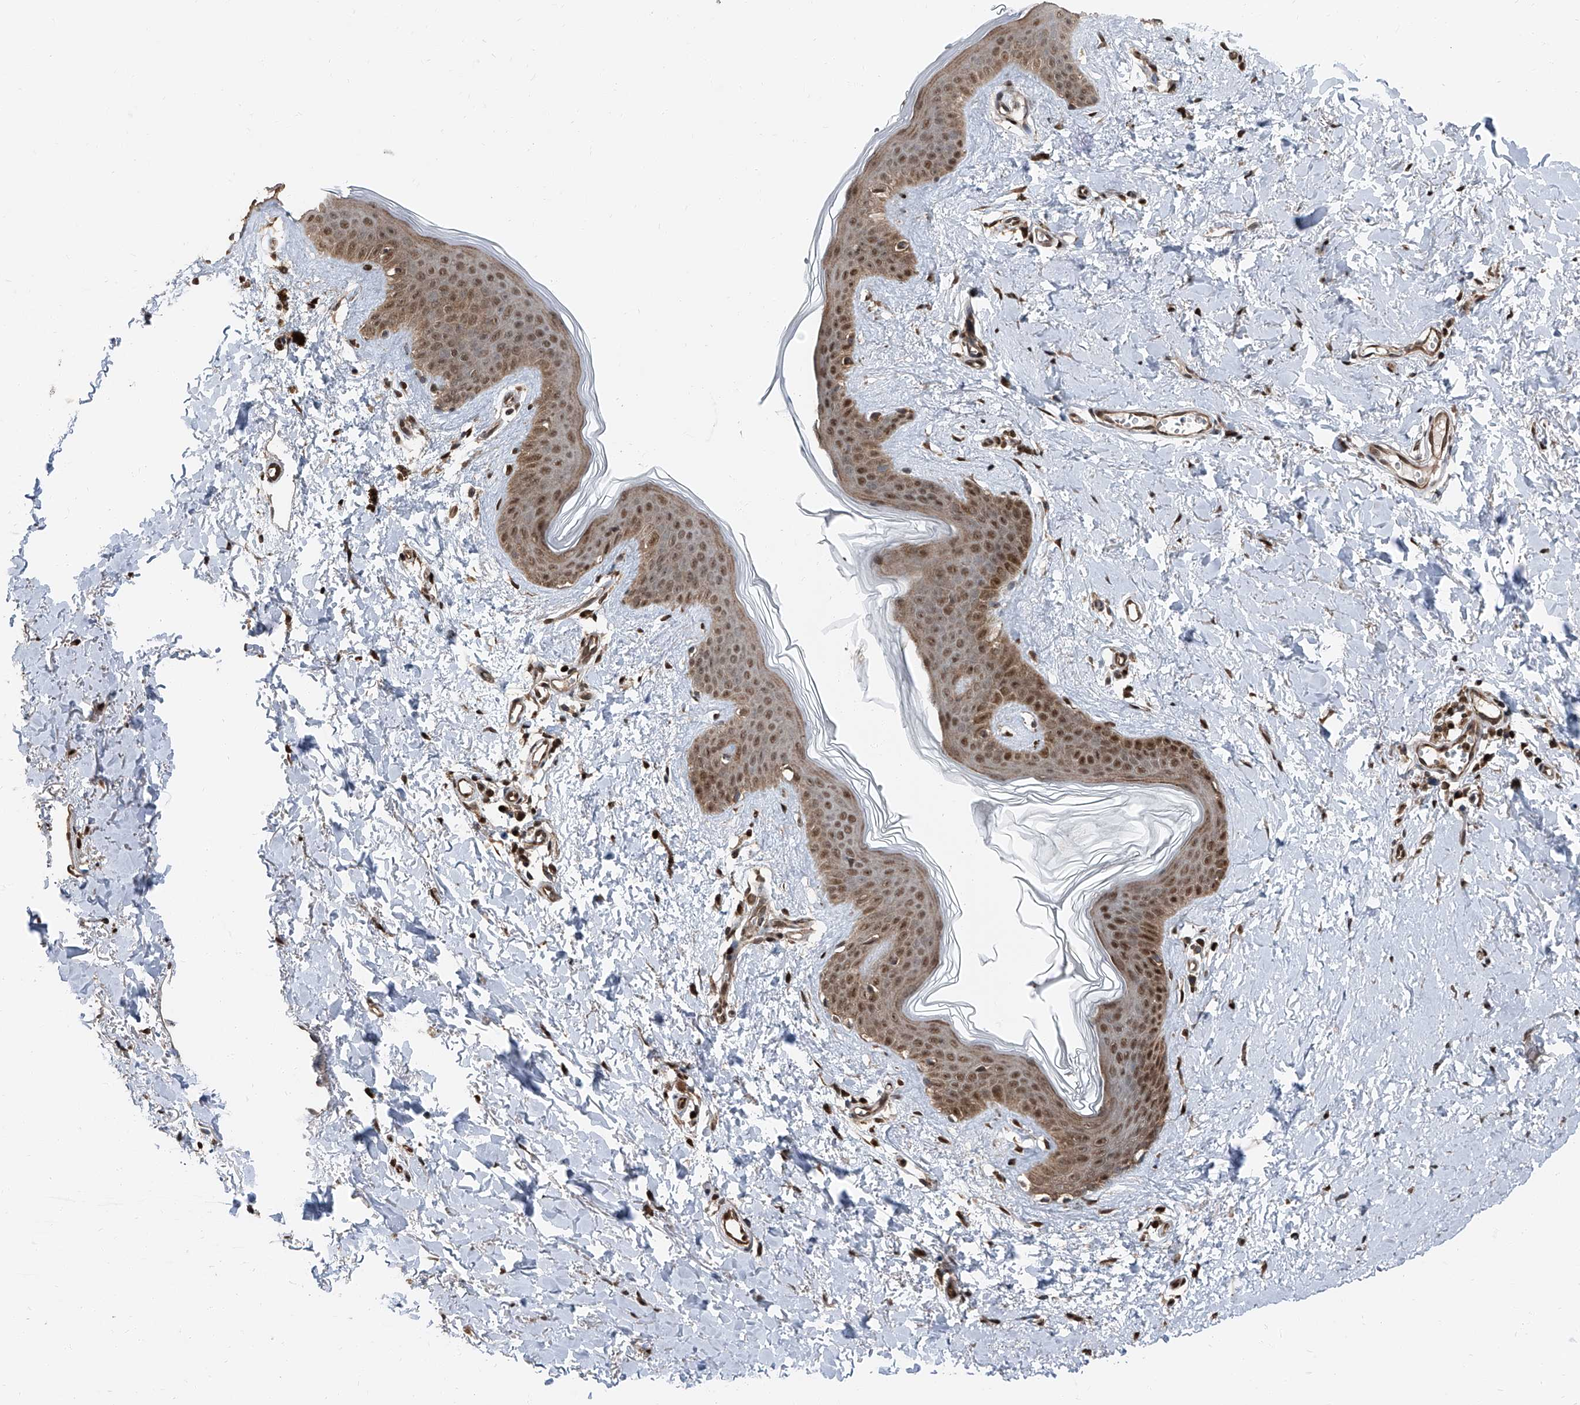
{"staining": {"intensity": "strong", "quantity": ">75%", "location": "cytoplasmic/membranous"}, "tissue": "skin", "cell_type": "Fibroblasts", "image_type": "normal", "snomed": [{"axis": "morphology", "description": "Normal tissue, NOS"}, {"axis": "topography", "description": "Skin"}], "caption": "Immunohistochemical staining of unremarkable human skin exhibits >75% levels of strong cytoplasmic/membranous protein staining in approximately >75% of fibroblasts.", "gene": "FKBP5", "patient": {"sex": "female", "age": 46}}